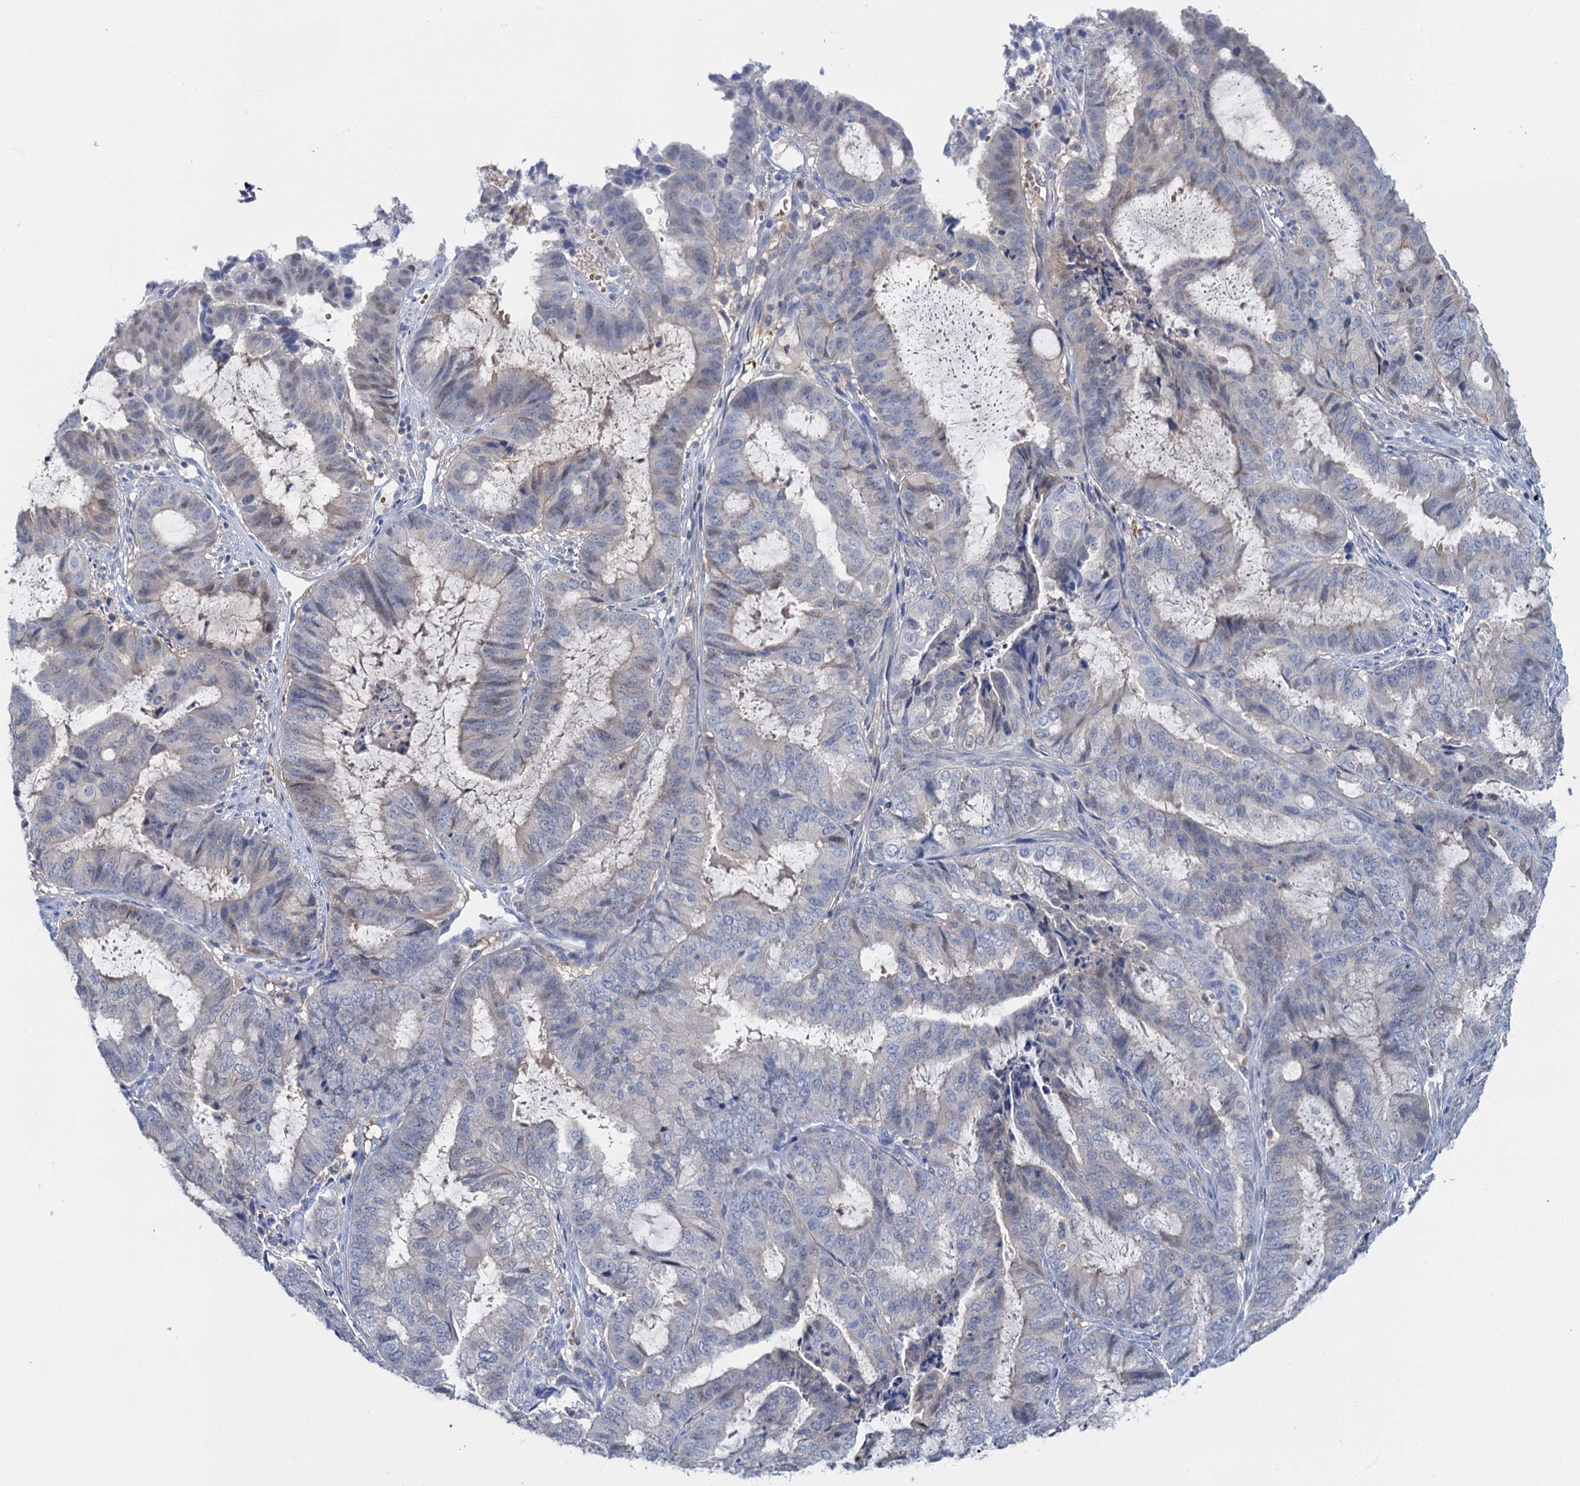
{"staining": {"intensity": "negative", "quantity": "none", "location": "none"}, "tissue": "endometrial cancer", "cell_type": "Tumor cells", "image_type": "cancer", "snomed": [{"axis": "morphology", "description": "Adenocarcinoma, NOS"}, {"axis": "topography", "description": "Endometrium"}], "caption": "The histopathology image shows no significant staining in tumor cells of endometrial cancer.", "gene": "FAH", "patient": {"sex": "female", "age": 51}}